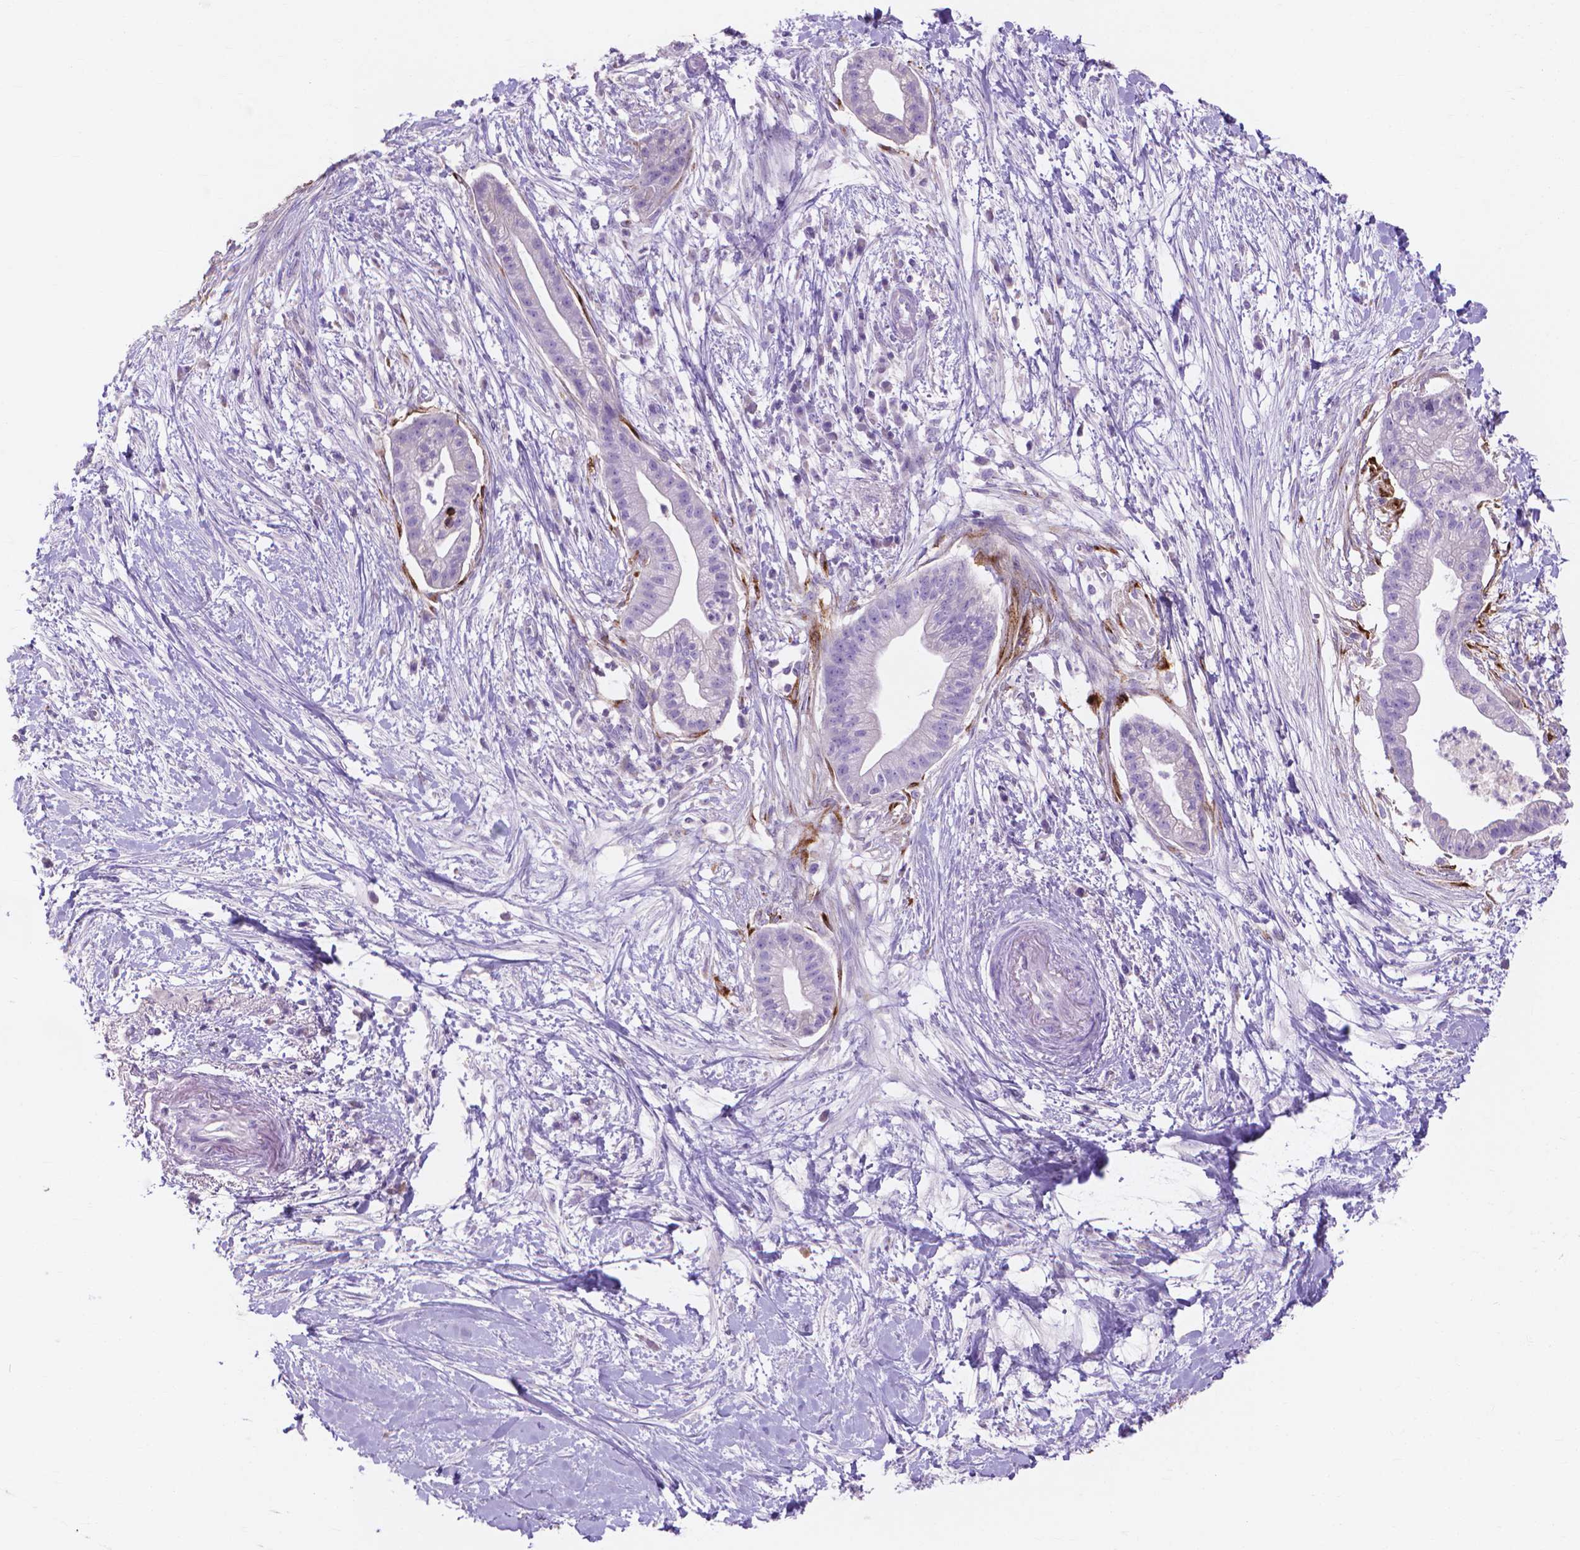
{"staining": {"intensity": "negative", "quantity": "none", "location": "none"}, "tissue": "pancreatic cancer", "cell_type": "Tumor cells", "image_type": "cancer", "snomed": [{"axis": "morphology", "description": "Normal tissue, NOS"}, {"axis": "morphology", "description": "Adenocarcinoma, NOS"}, {"axis": "topography", "description": "Lymph node"}, {"axis": "topography", "description": "Pancreas"}], "caption": "This is an immunohistochemistry image of human pancreatic cancer (adenocarcinoma). There is no expression in tumor cells.", "gene": "MMP11", "patient": {"sex": "female", "age": 58}}